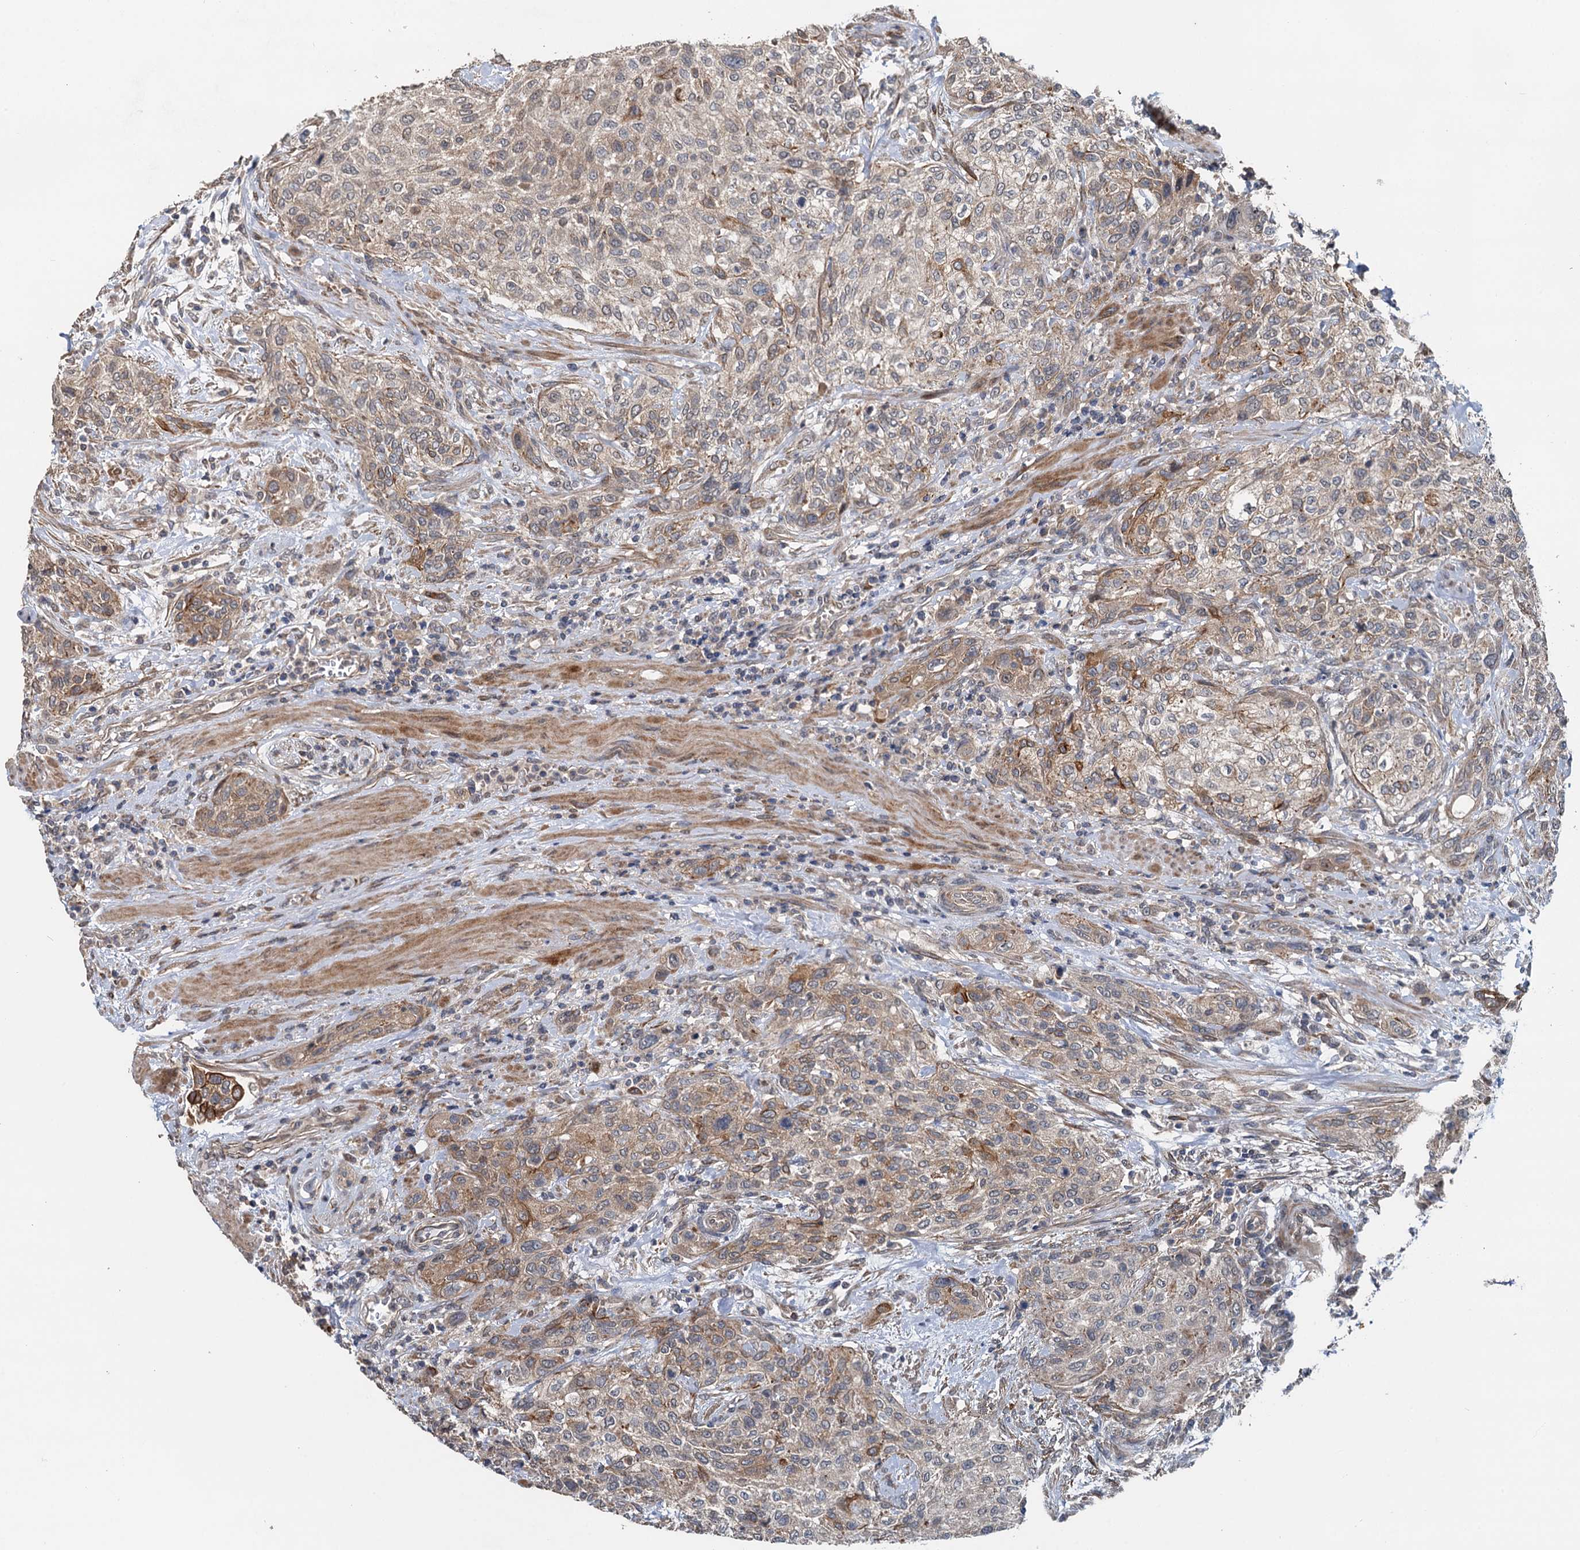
{"staining": {"intensity": "weak", "quantity": "25%-75%", "location": "cytoplasmic/membranous"}, "tissue": "urothelial cancer", "cell_type": "Tumor cells", "image_type": "cancer", "snomed": [{"axis": "morphology", "description": "Normal tissue, NOS"}, {"axis": "morphology", "description": "Urothelial carcinoma, NOS"}, {"axis": "topography", "description": "Urinary bladder"}, {"axis": "topography", "description": "Peripheral nerve tissue"}], "caption": "IHC of transitional cell carcinoma displays low levels of weak cytoplasmic/membranous expression in approximately 25%-75% of tumor cells.", "gene": "LRRK2", "patient": {"sex": "male", "age": 35}}